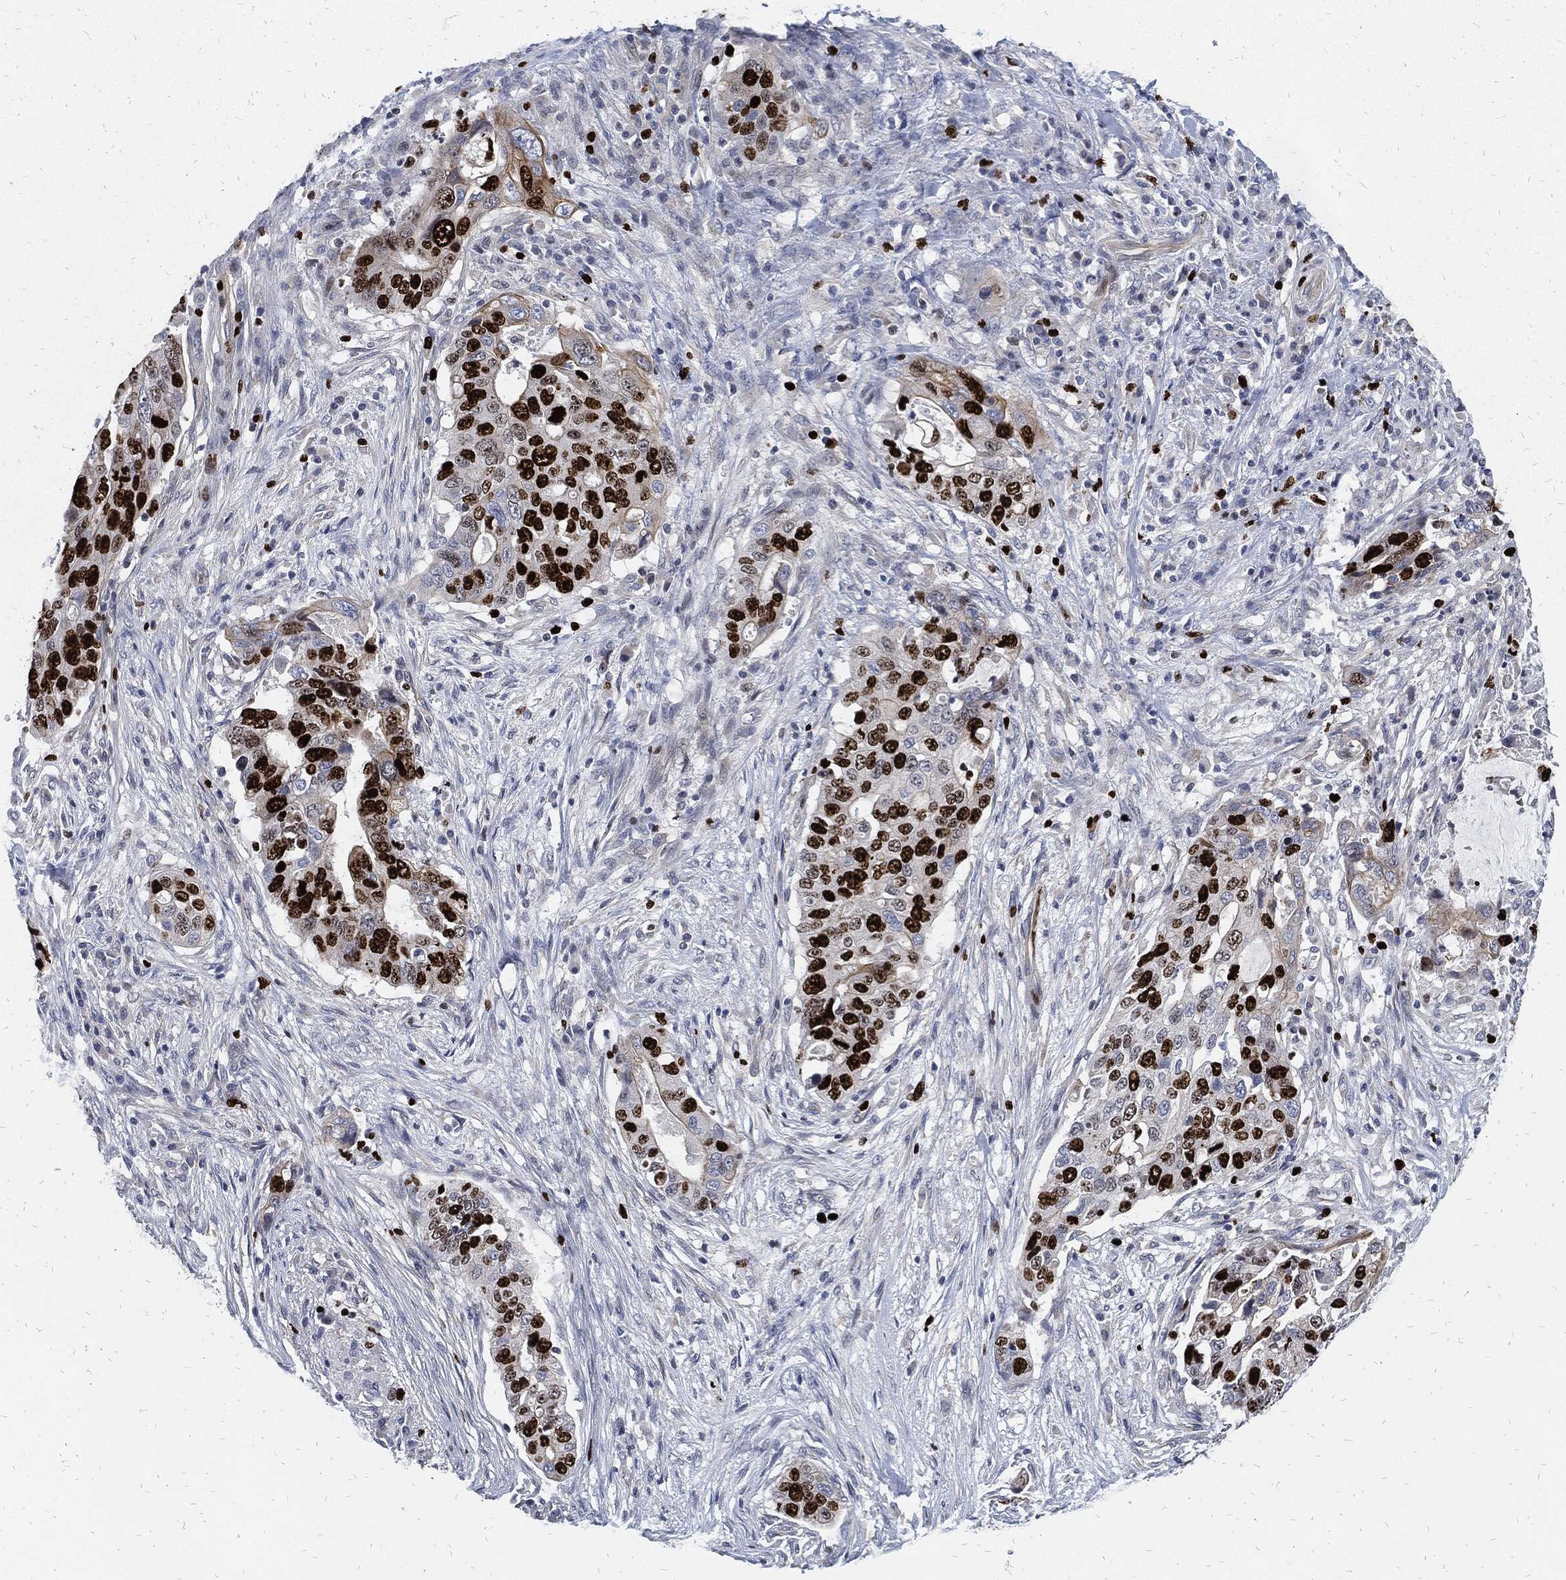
{"staining": {"intensity": "strong", "quantity": ">75%", "location": "nuclear"}, "tissue": "stomach cancer", "cell_type": "Tumor cells", "image_type": "cancer", "snomed": [{"axis": "morphology", "description": "Adenocarcinoma, NOS"}, {"axis": "topography", "description": "Stomach"}], "caption": "This photomicrograph demonstrates immunohistochemistry staining of human stomach cancer, with high strong nuclear expression in approximately >75% of tumor cells.", "gene": "MKI67", "patient": {"sex": "male", "age": 54}}